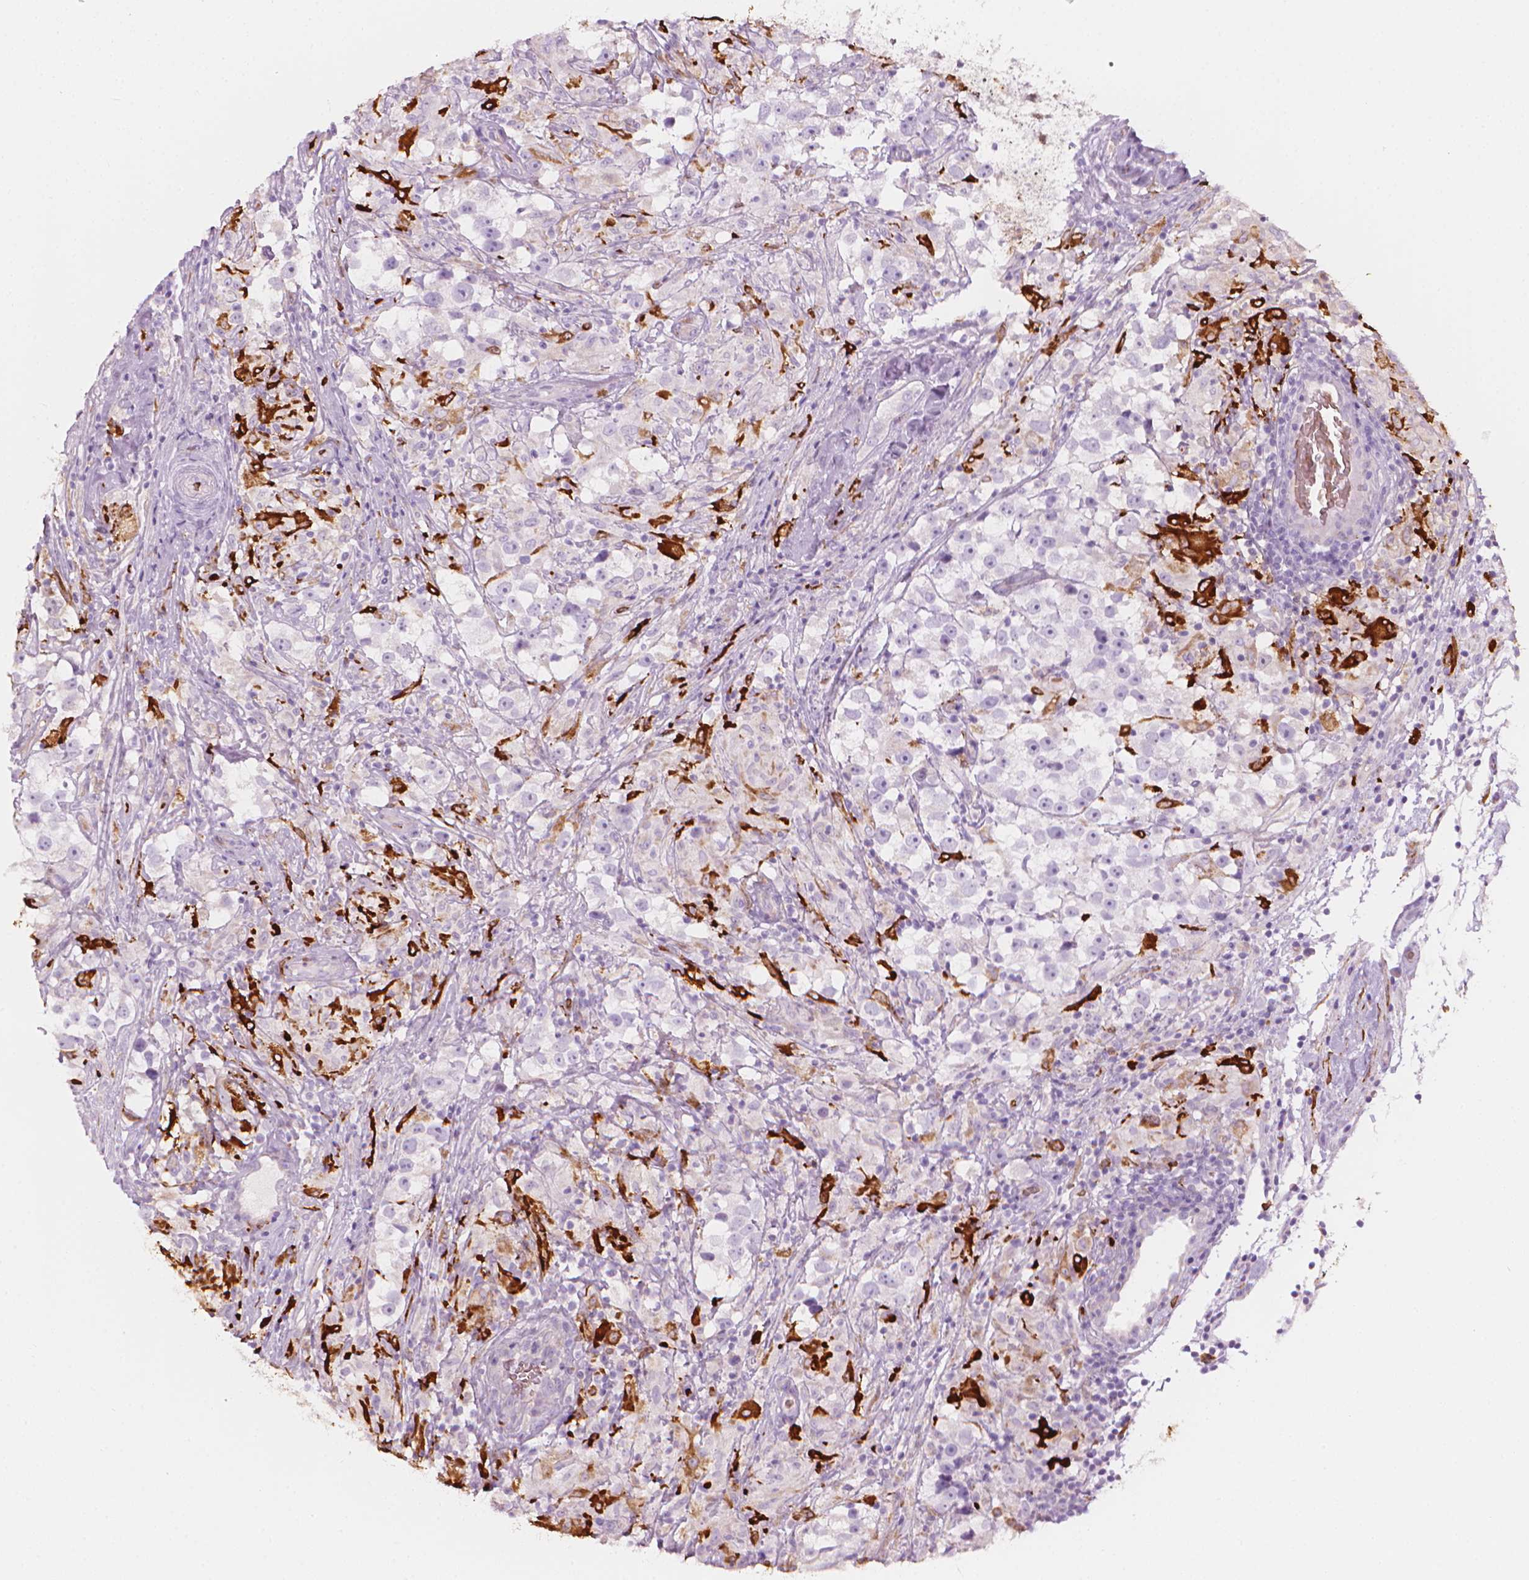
{"staining": {"intensity": "negative", "quantity": "none", "location": "none"}, "tissue": "testis cancer", "cell_type": "Tumor cells", "image_type": "cancer", "snomed": [{"axis": "morphology", "description": "Seminoma, NOS"}, {"axis": "topography", "description": "Testis"}], "caption": "Human testis cancer stained for a protein using immunohistochemistry (IHC) reveals no staining in tumor cells.", "gene": "CES1", "patient": {"sex": "male", "age": 46}}